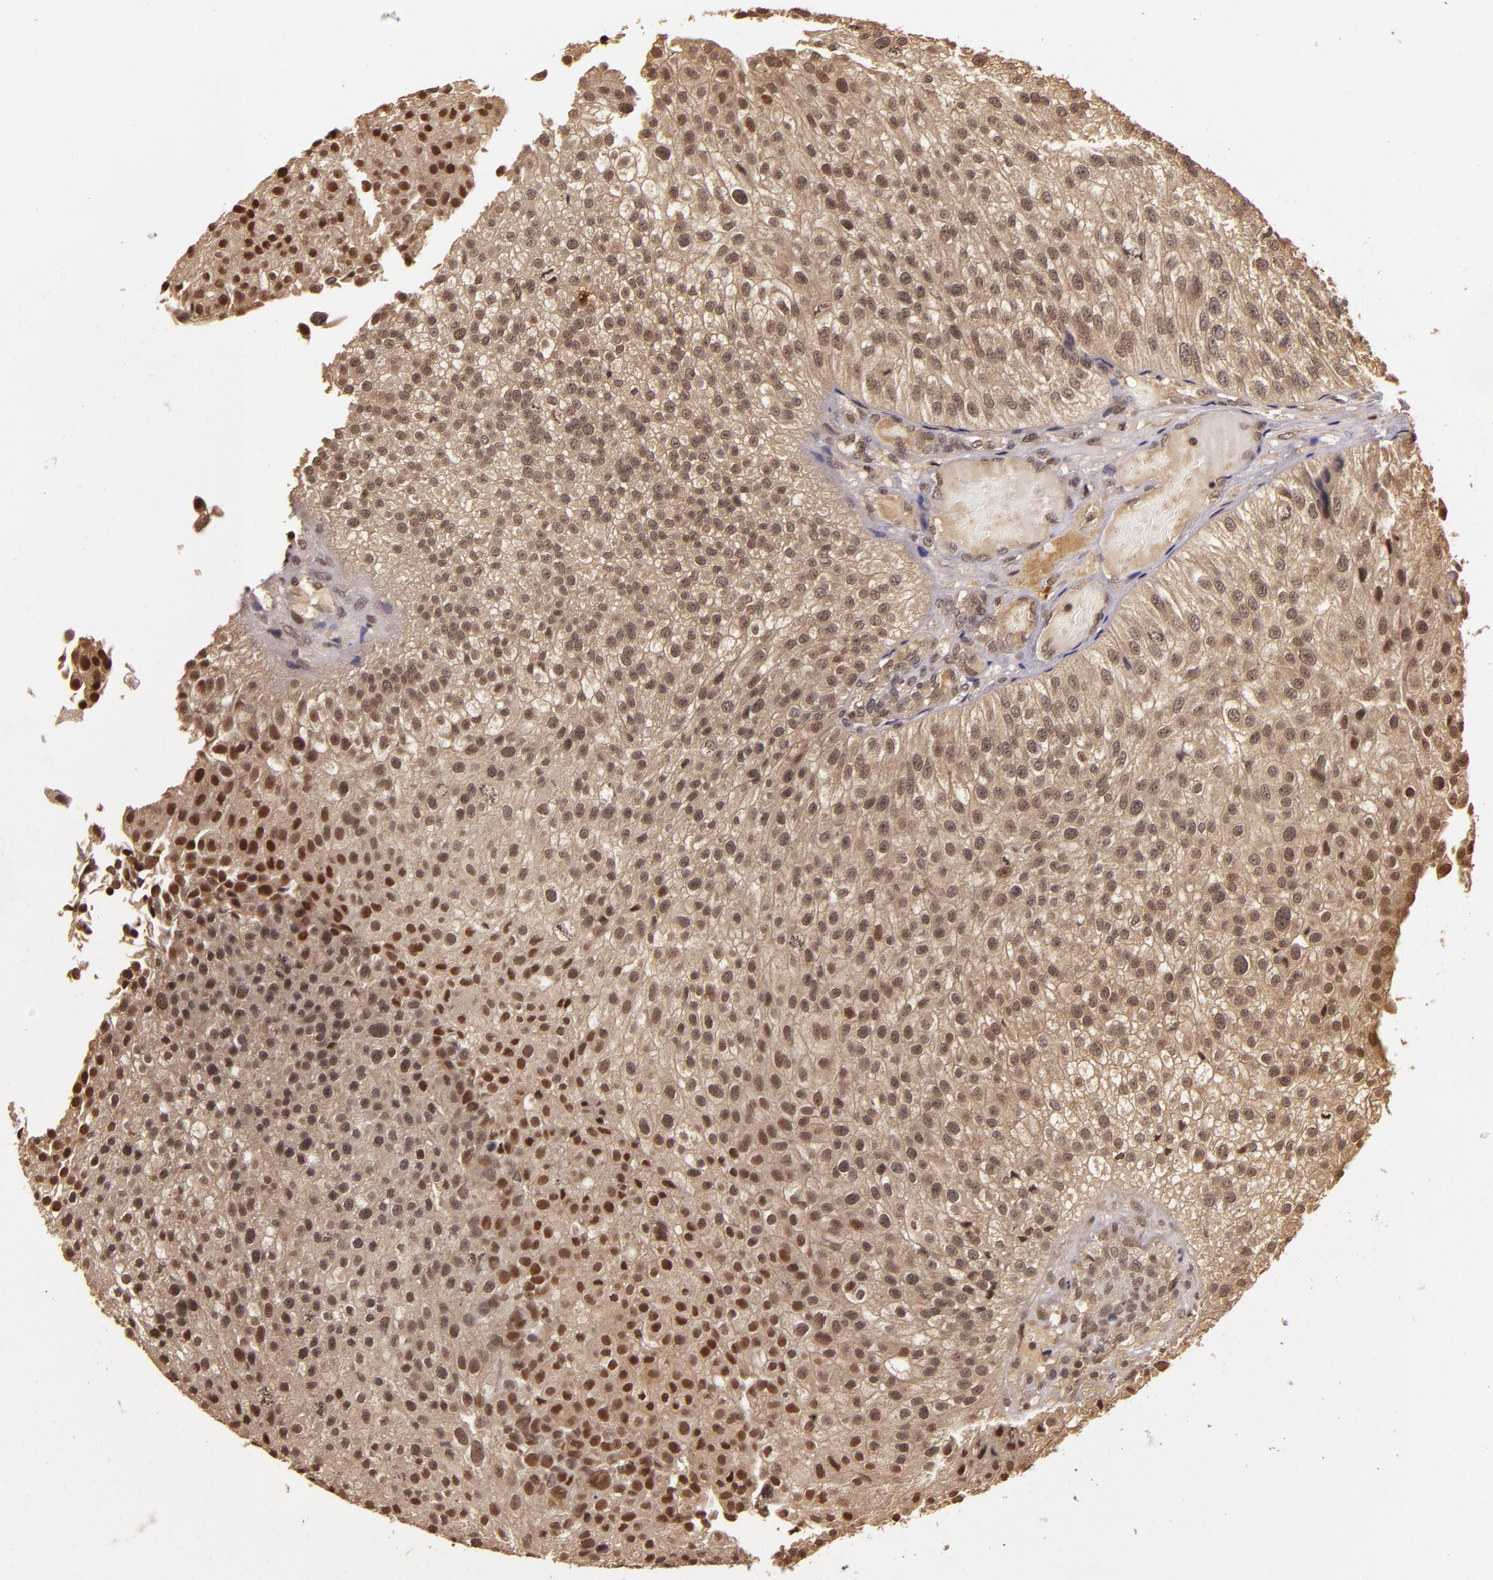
{"staining": {"intensity": "moderate", "quantity": ">75%", "location": "cytoplasmic/membranous"}, "tissue": "urothelial cancer", "cell_type": "Tumor cells", "image_type": "cancer", "snomed": [{"axis": "morphology", "description": "Urothelial carcinoma, Low grade"}, {"axis": "topography", "description": "Urinary bladder"}], "caption": "Protein expression analysis of urothelial carcinoma (low-grade) shows moderate cytoplasmic/membranous expression in approximately >75% of tumor cells. (brown staining indicates protein expression, while blue staining denotes nuclei).", "gene": "TXNRD2", "patient": {"sex": "female", "age": 89}}